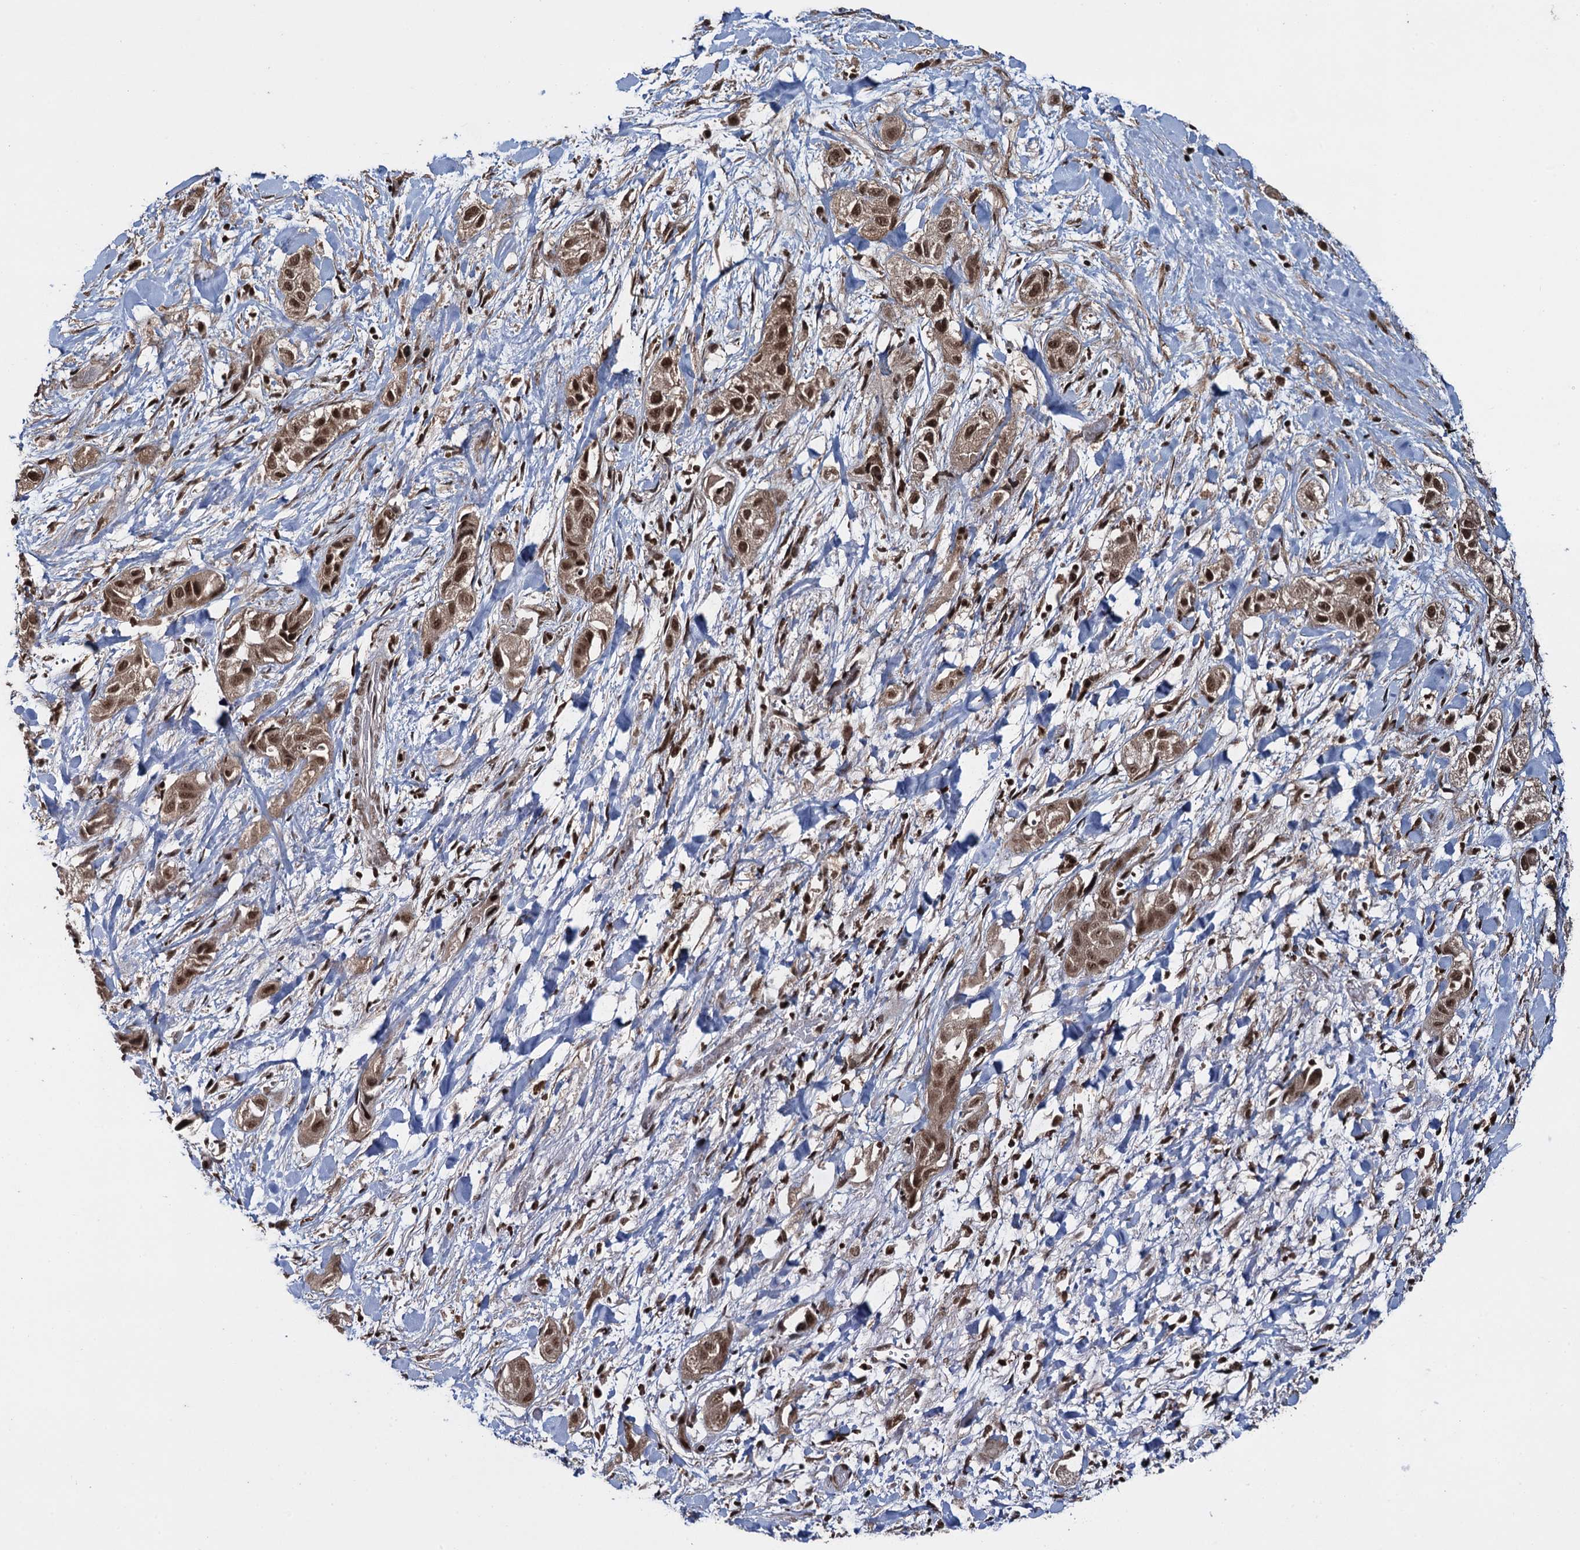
{"staining": {"intensity": "moderate", "quantity": ">75%", "location": "cytoplasmic/membranous,nuclear"}, "tissue": "liver cancer", "cell_type": "Tumor cells", "image_type": "cancer", "snomed": [{"axis": "morphology", "description": "Cholangiocarcinoma"}, {"axis": "topography", "description": "Liver"}], "caption": "High-power microscopy captured an immunohistochemistry histopathology image of liver cancer (cholangiocarcinoma), revealing moderate cytoplasmic/membranous and nuclear positivity in about >75% of tumor cells.", "gene": "ZNF169", "patient": {"sex": "female", "age": 52}}